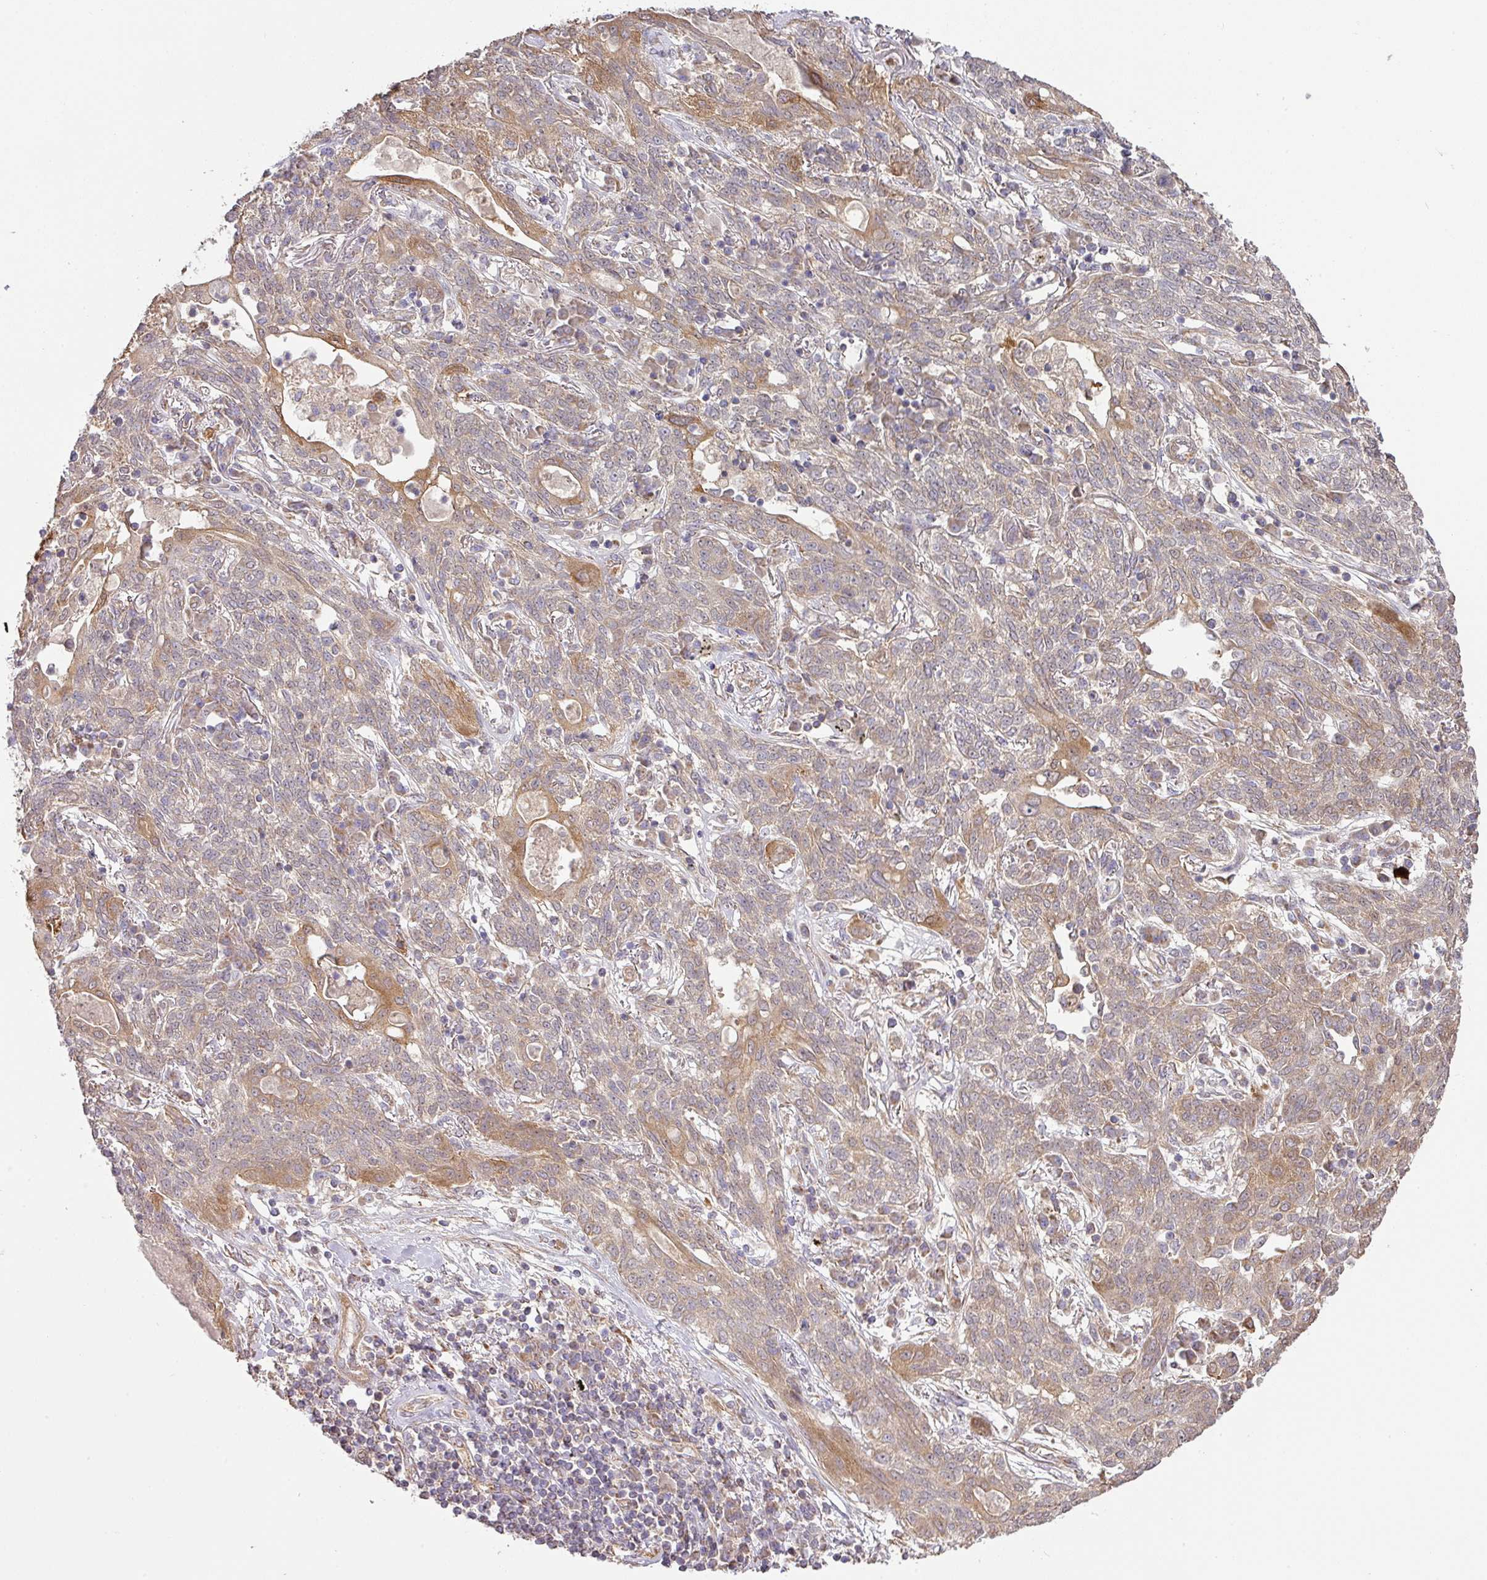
{"staining": {"intensity": "moderate", "quantity": "25%-75%", "location": "cytoplasmic/membranous"}, "tissue": "lung cancer", "cell_type": "Tumor cells", "image_type": "cancer", "snomed": [{"axis": "morphology", "description": "Squamous cell carcinoma, NOS"}, {"axis": "topography", "description": "Lung"}], "caption": "IHC (DAB) staining of human lung cancer shows moderate cytoplasmic/membranous protein positivity in approximately 25%-75% of tumor cells.", "gene": "STK35", "patient": {"sex": "female", "age": 70}}